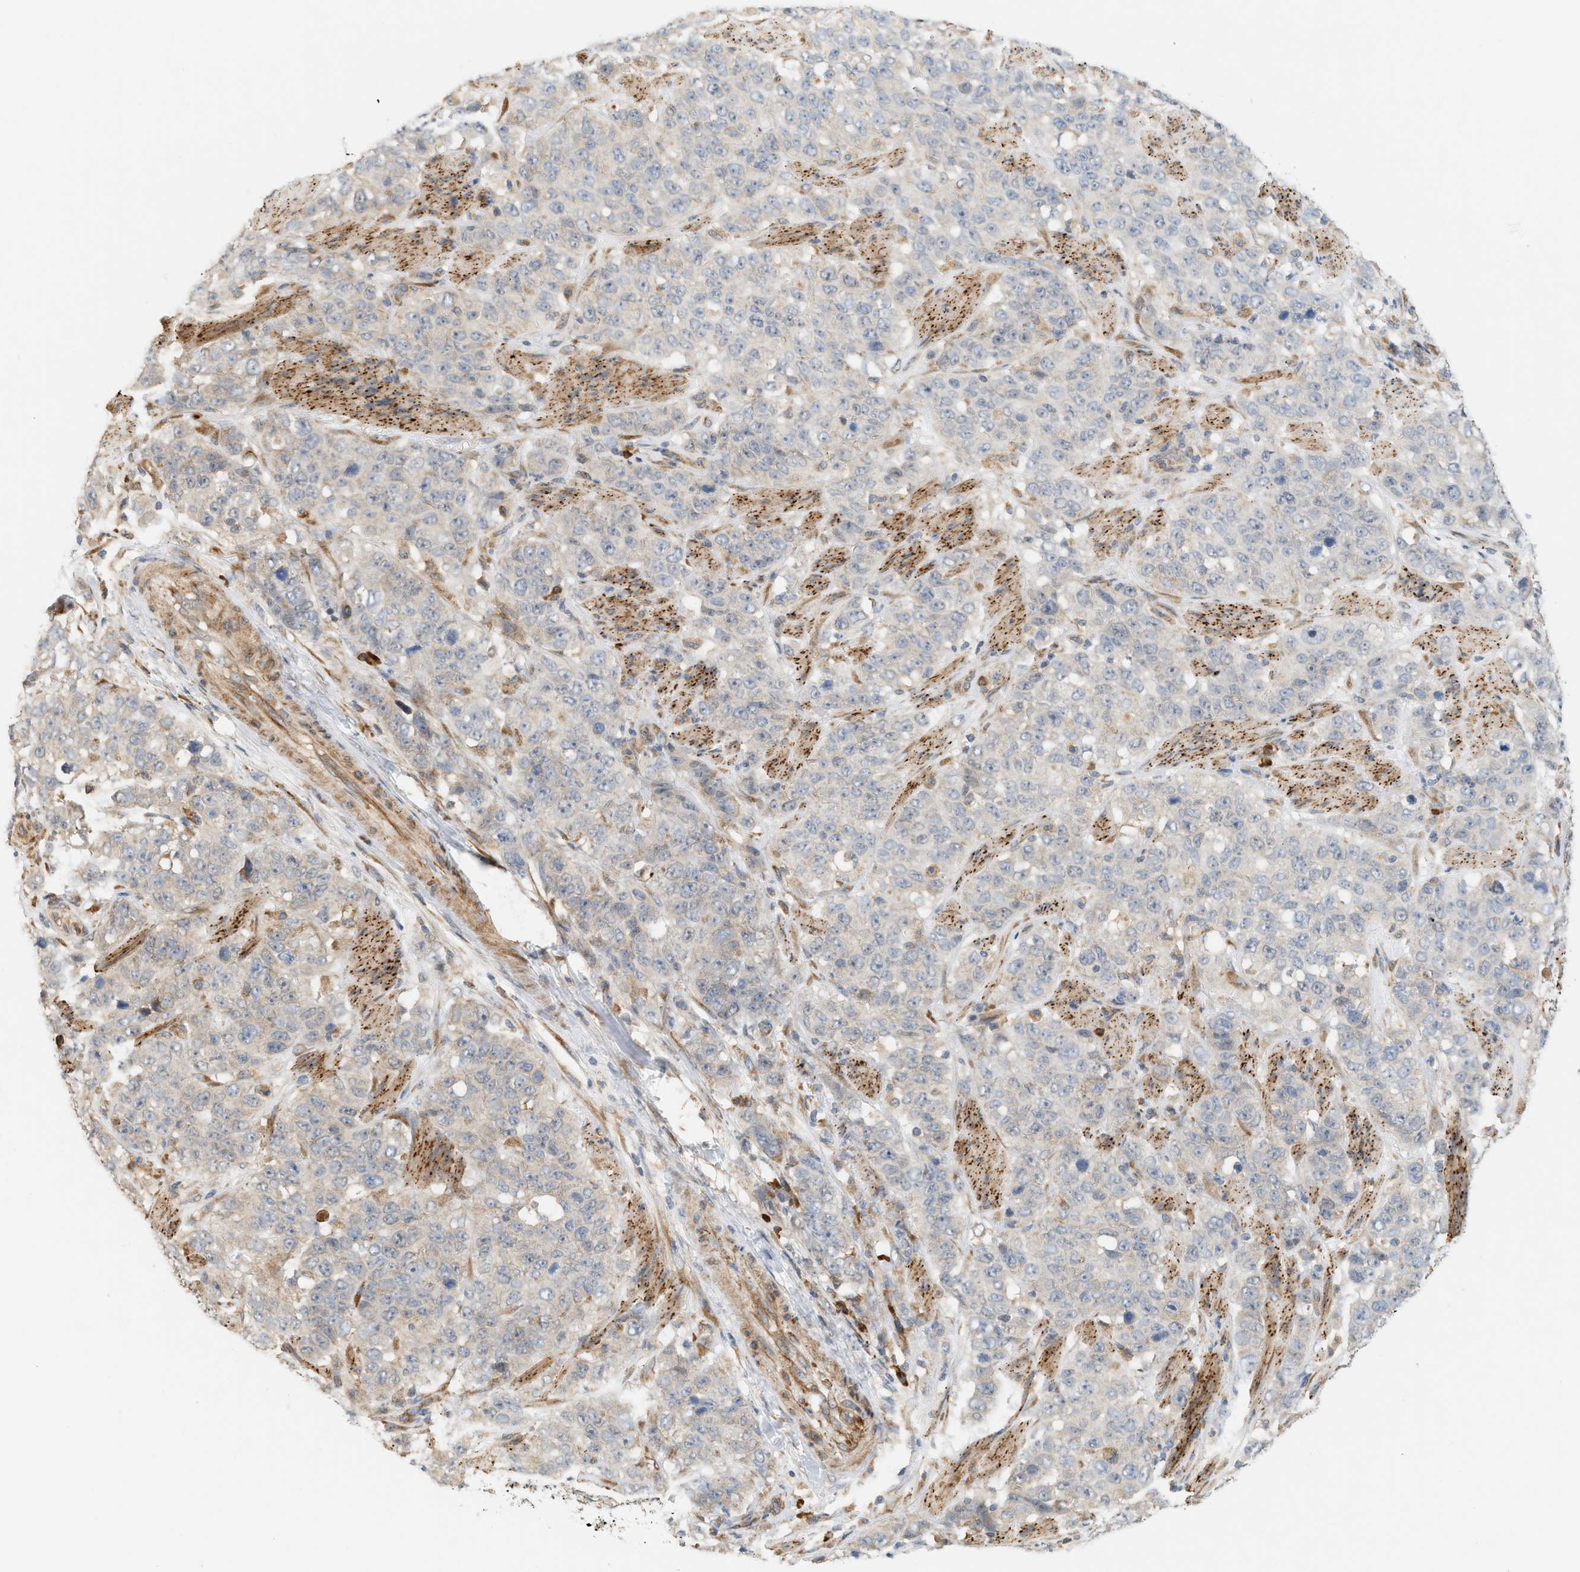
{"staining": {"intensity": "weak", "quantity": "25%-75%", "location": "cytoplasmic/membranous"}, "tissue": "stomach cancer", "cell_type": "Tumor cells", "image_type": "cancer", "snomed": [{"axis": "morphology", "description": "Adenocarcinoma, NOS"}, {"axis": "topography", "description": "Stomach"}], "caption": "Protein staining displays weak cytoplasmic/membranous expression in about 25%-75% of tumor cells in stomach cancer (adenocarcinoma).", "gene": "SVOP", "patient": {"sex": "male", "age": 48}}